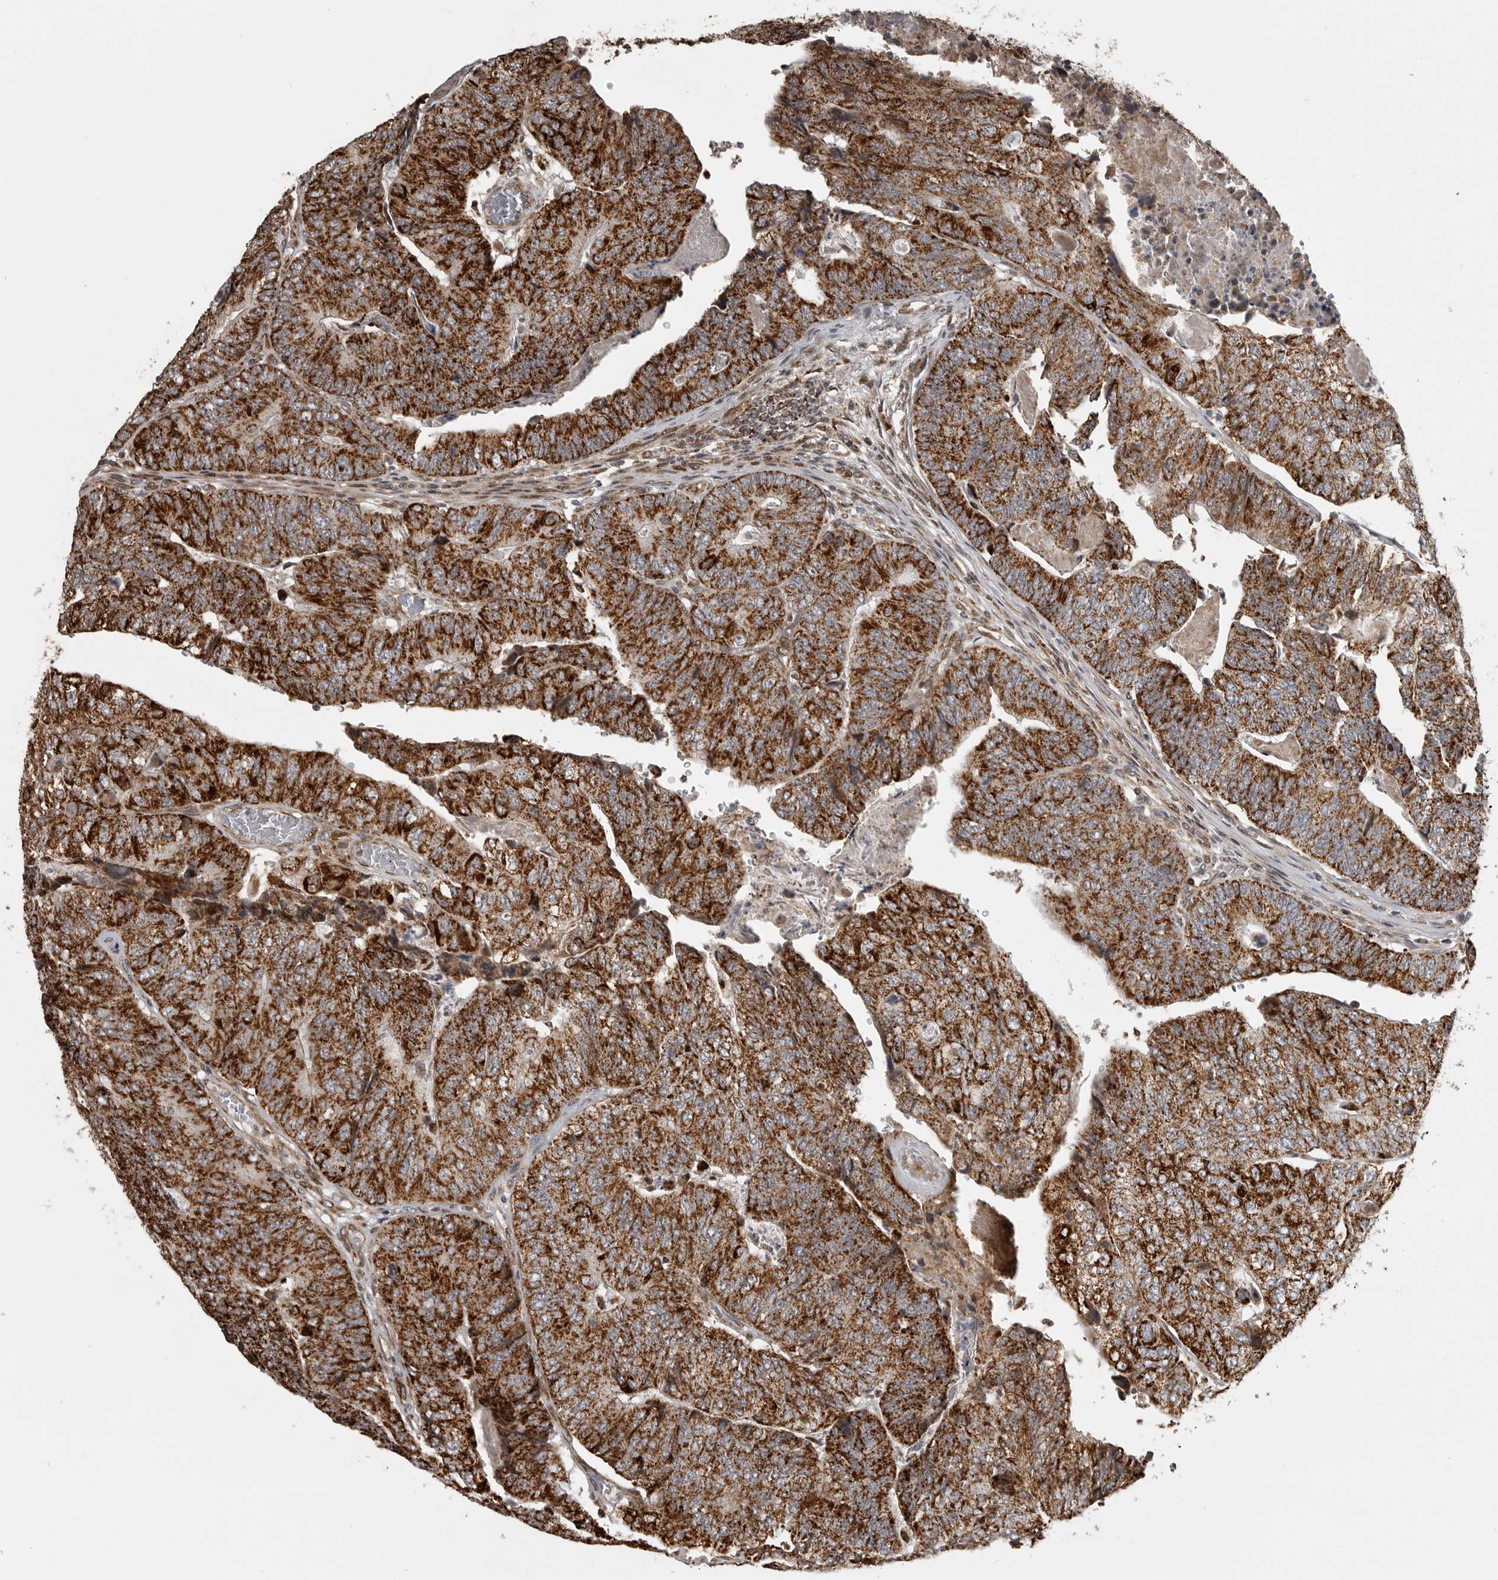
{"staining": {"intensity": "strong", "quantity": ">75%", "location": "cytoplasmic/membranous"}, "tissue": "colorectal cancer", "cell_type": "Tumor cells", "image_type": "cancer", "snomed": [{"axis": "morphology", "description": "Adenocarcinoma, NOS"}, {"axis": "topography", "description": "Colon"}], "caption": "A micrograph of colorectal adenocarcinoma stained for a protein exhibits strong cytoplasmic/membranous brown staining in tumor cells.", "gene": "NARS2", "patient": {"sex": "female", "age": 67}}